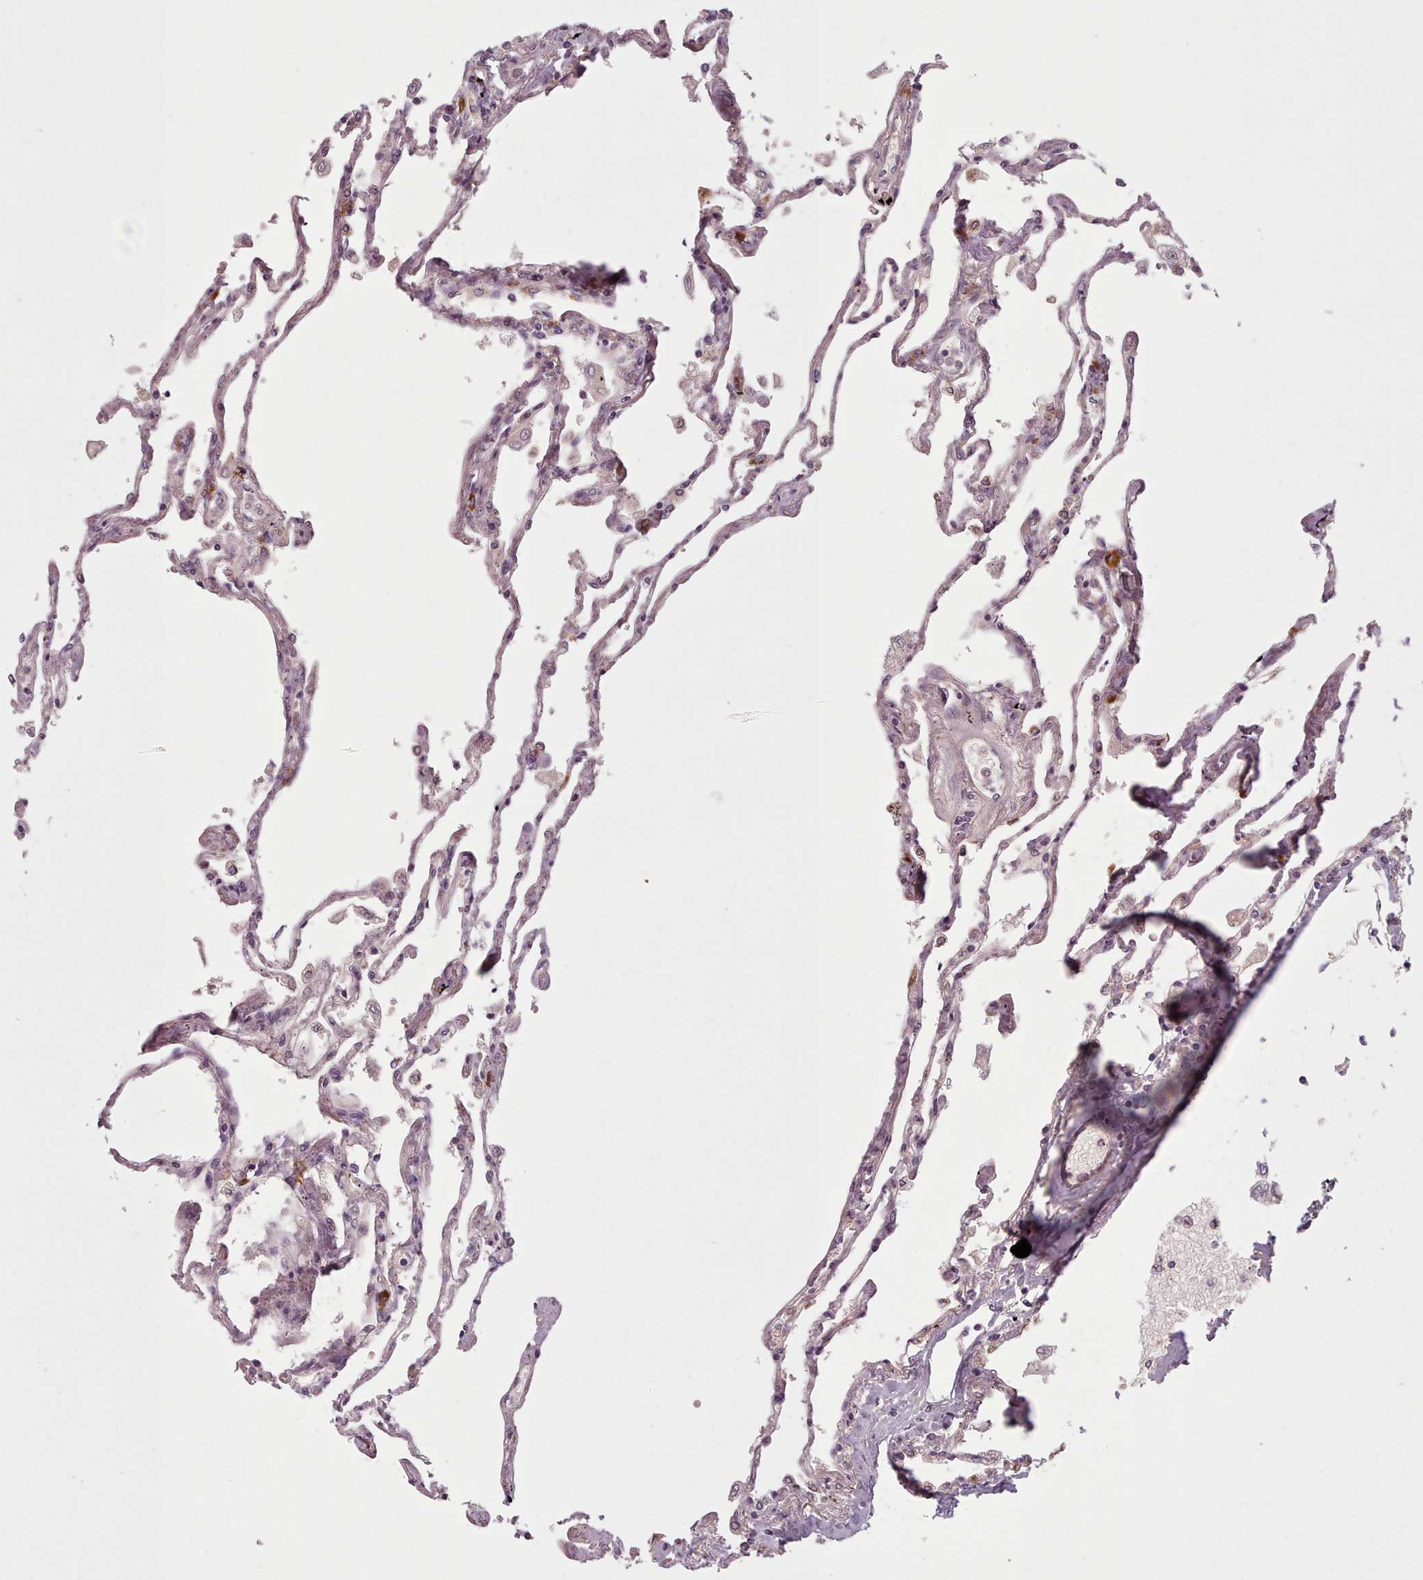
{"staining": {"intensity": "moderate", "quantity": "<25%", "location": "cytoplasmic/membranous"}, "tissue": "lung", "cell_type": "Alveolar cells", "image_type": "normal", "snomed": [{"axis": "morphology", "description": "Normal tissue, NOS"}, {"axis": "topography", "description": "Lung"}], "caption": "IHC (DAB) staining of benign human lung reveals moderate cytoplasmic/membranous protein positivity in about <25% of alveolar cells. Immunohistochemistry (ihc) stains the protein of interest in brown and the nuclei are stained blue.", "gene": "LAPTM5", "patient": {"sex": "female", "age": 67}}